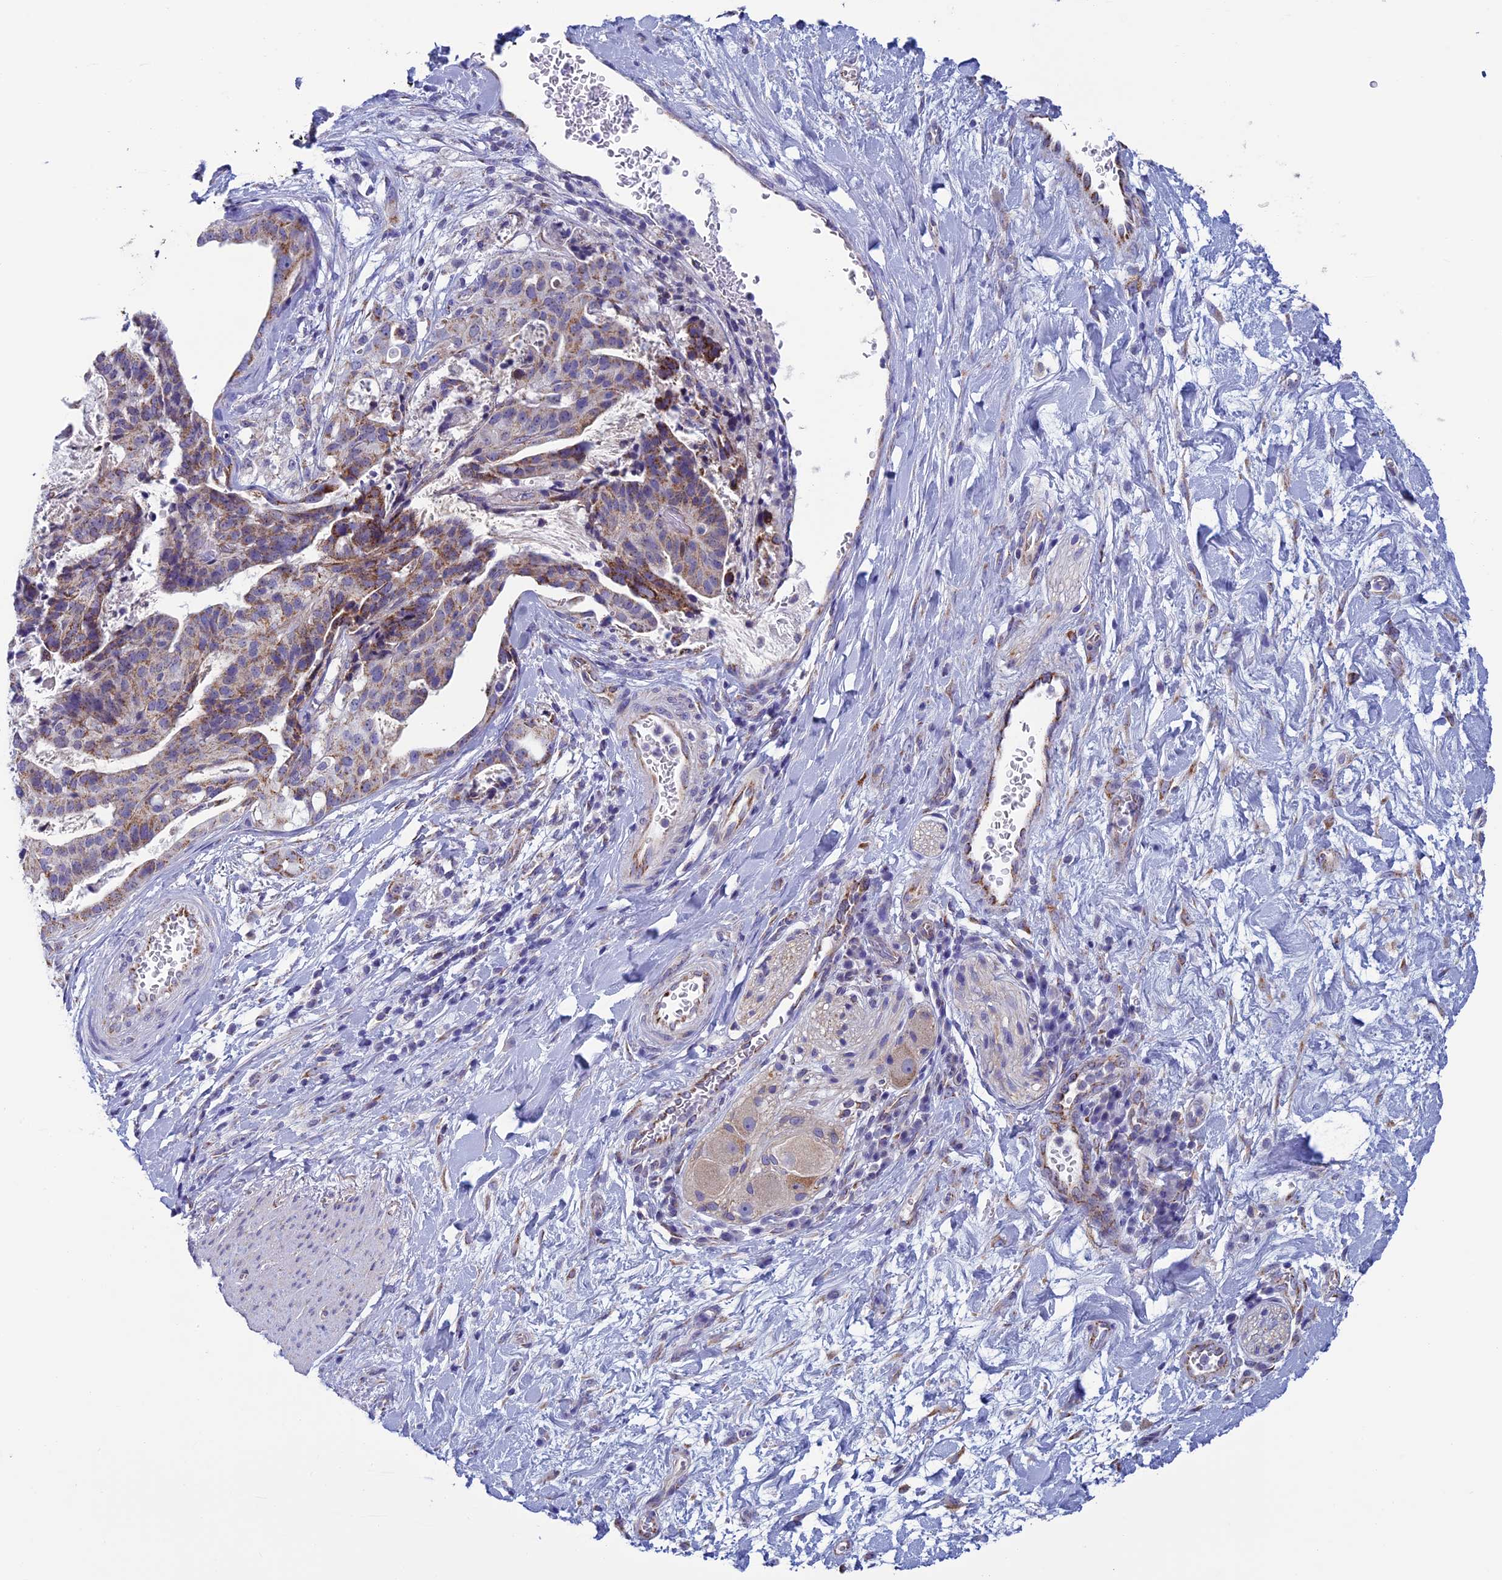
{"staining": {"intensity": "moderate", "quantity": ">75%", "location": "cytoplasmic/membranous"}, "tissue": "stomach cancer", "cell_type": "Tumor cells", "image_type": "cancer", "snomed": [{"axis": "morphology", "description": "Adenocarcinoma, NOS"}, {"axis": "topography", "description": "Stomach"}], "caption": "Brown immunohistochemical staining in stomach cancer (adenocarcinoma) shows moderate cytoplasmic/membranous positivity in about >75% of tumor cells. (DAB (3,3'-diaminobenzidine) IHC, brown staining for protein, blue staining for nuclei).", "gene": "MFSD12", "patient": {"sex": "male", "age": 48}}